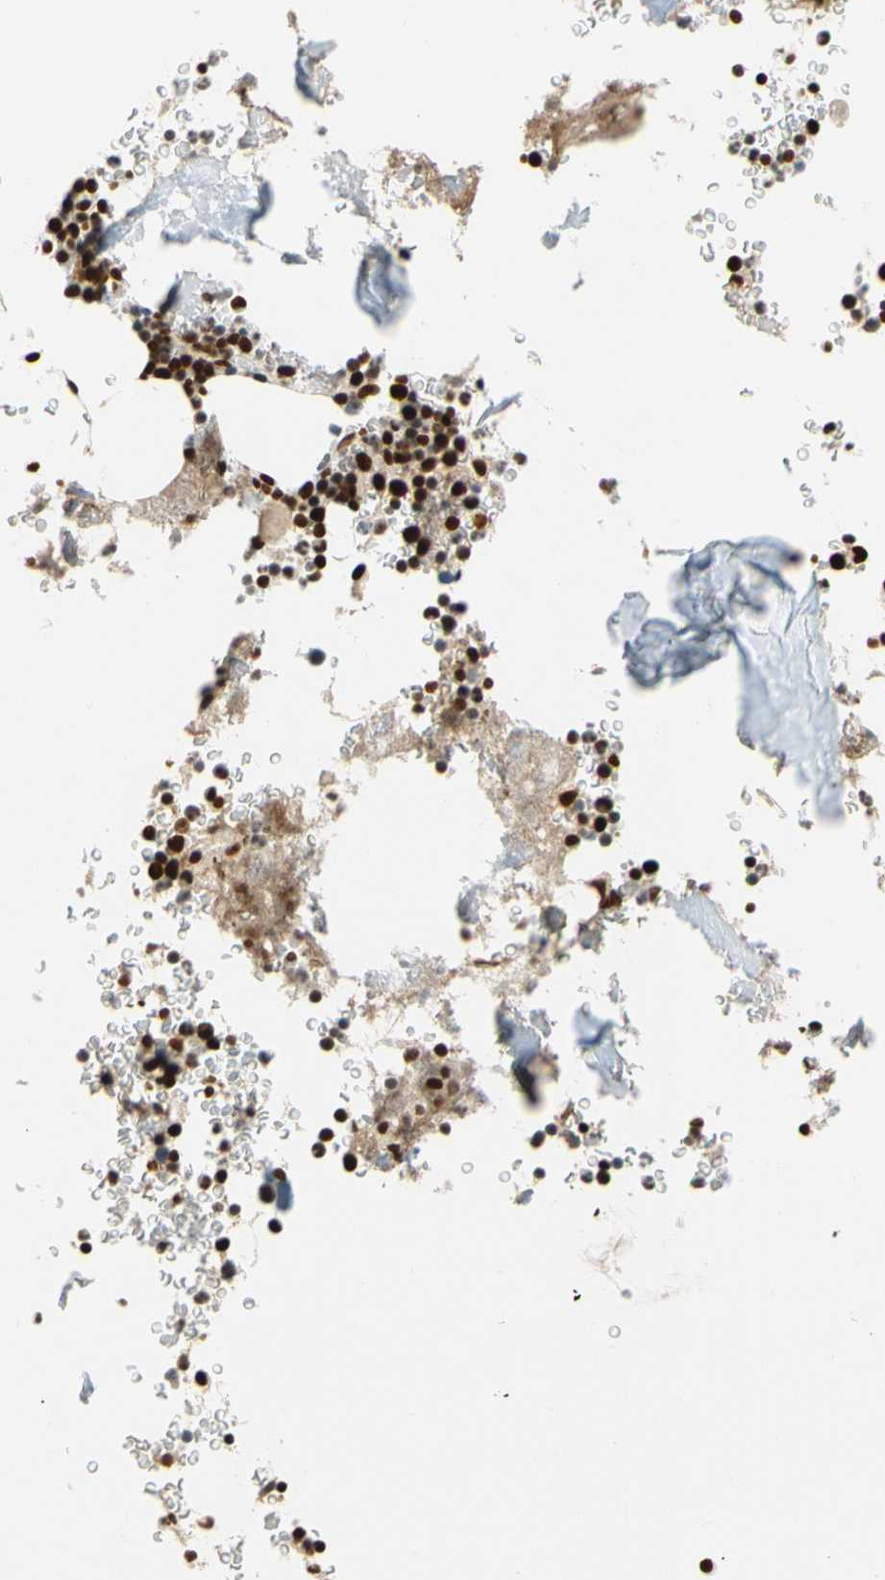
{"staining": {"intensity": "strong", "quantity": ">75%", "location": "nuclear"}, "tissue": "bone marrow", "cell_type": "Hematopoietic cells", "image_type": "normal", "snomed": [{"axis": "morphology", "description": "Normal tissue, NOS"}, {"axis": "topography", "description": "Bone marrow"}], "caption": "Immunohistochemistry image of benign human bone marrow stained for a protein (brown), which exhibits high levels of strong nuclear positivity in approximately >75% of hematopoietic cells.", "gene": "ZSCAN16", "patient": {"sex": "male"}}